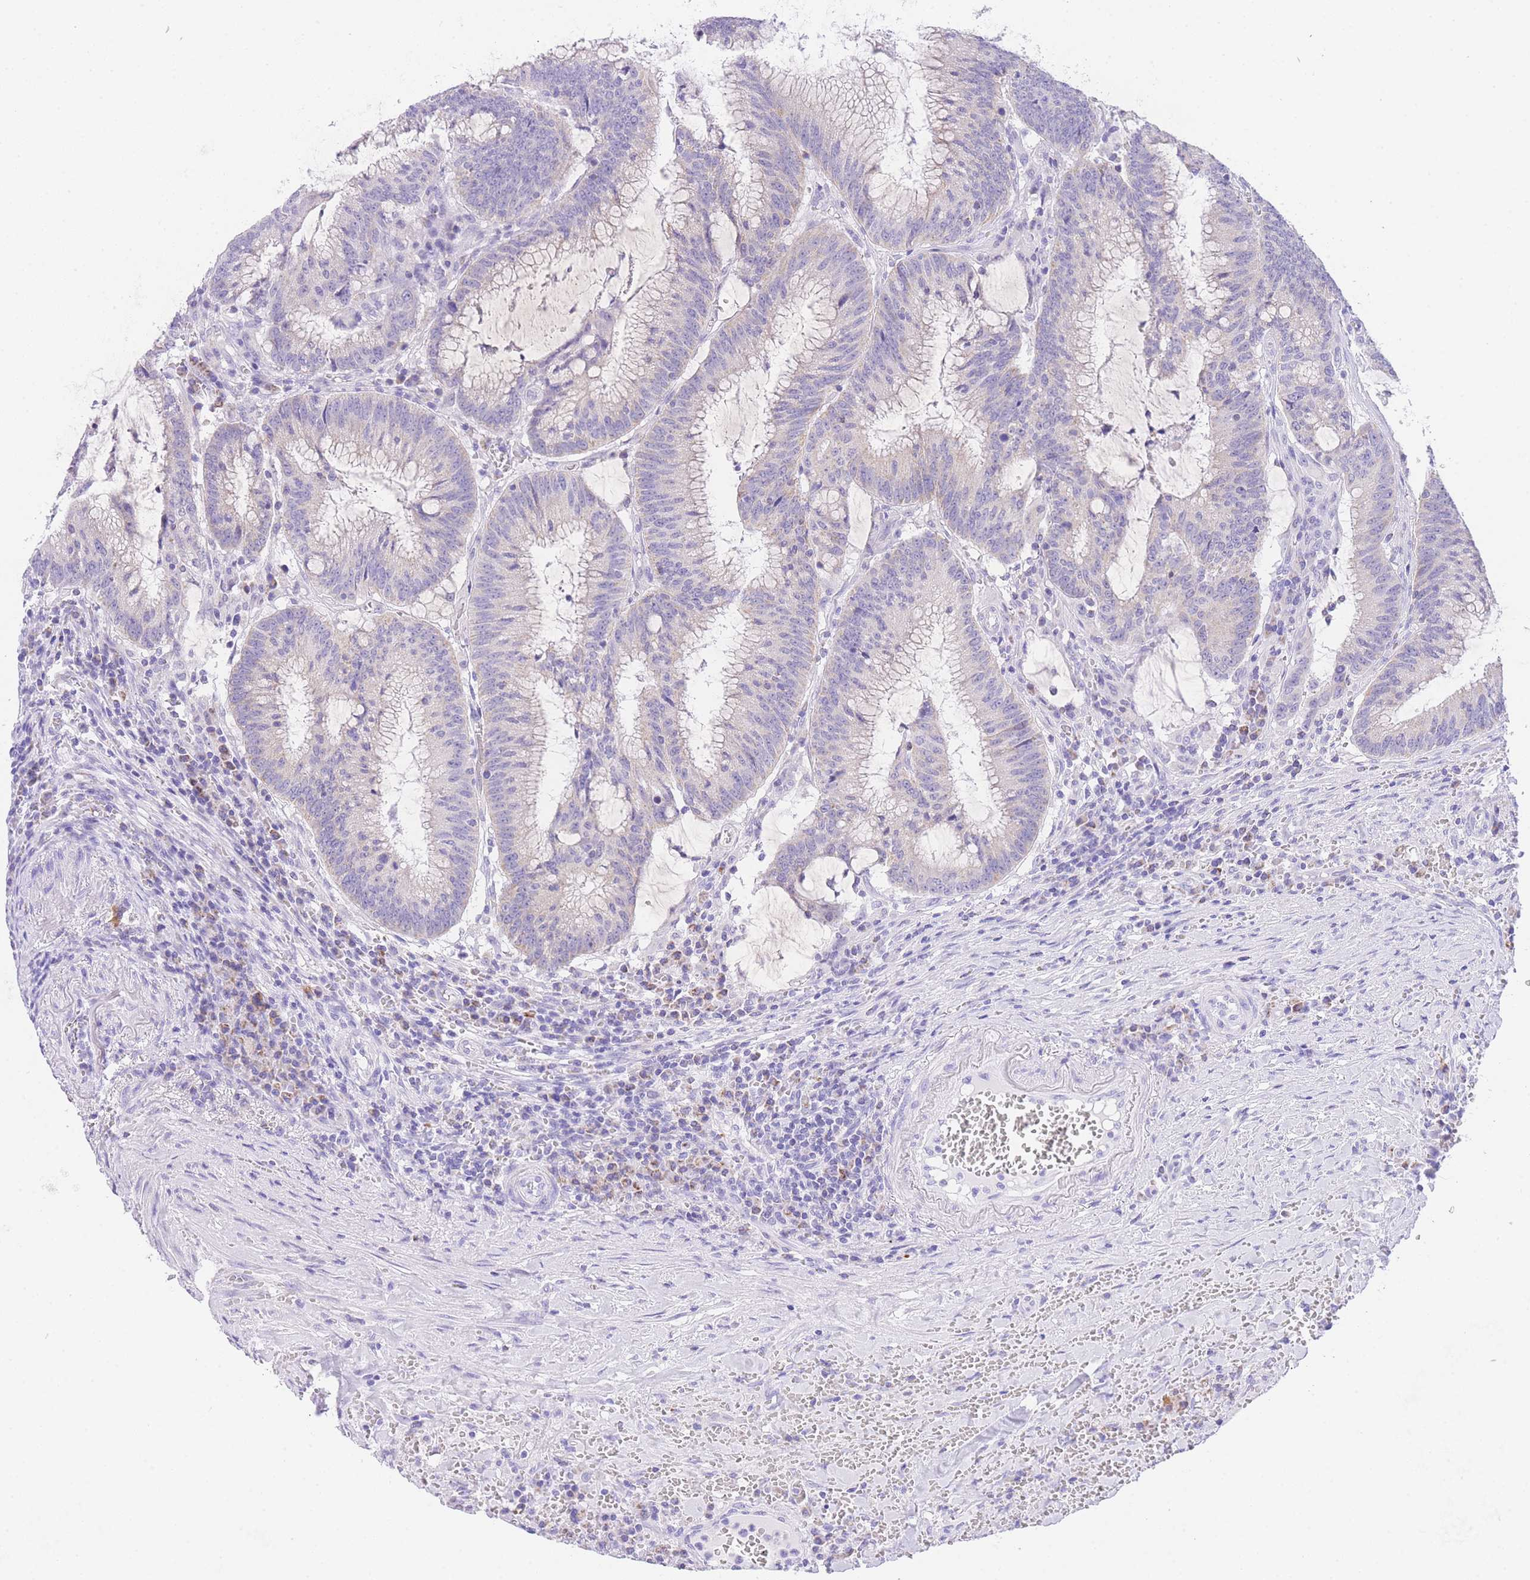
{"staining": {"intensity": "weak", "quantity": "<25%", "location": "cytoplasmic/membranous"}, "tissue": "colorectal cancer", "cell_type": "Tumor cells", "image_type": "cancer", "snomed": [{"axis": "morphology", "description": "Adenocarcinoma, NOS"}, {"axis": "topography", "description": "Rectum"}], "caption": "This is a image of immunohistochemistry staining of colorectal cancer, which shows no expression in tumor cells.", "gene": "NKD2", "patient": {"sex": "female", "age": 77}}